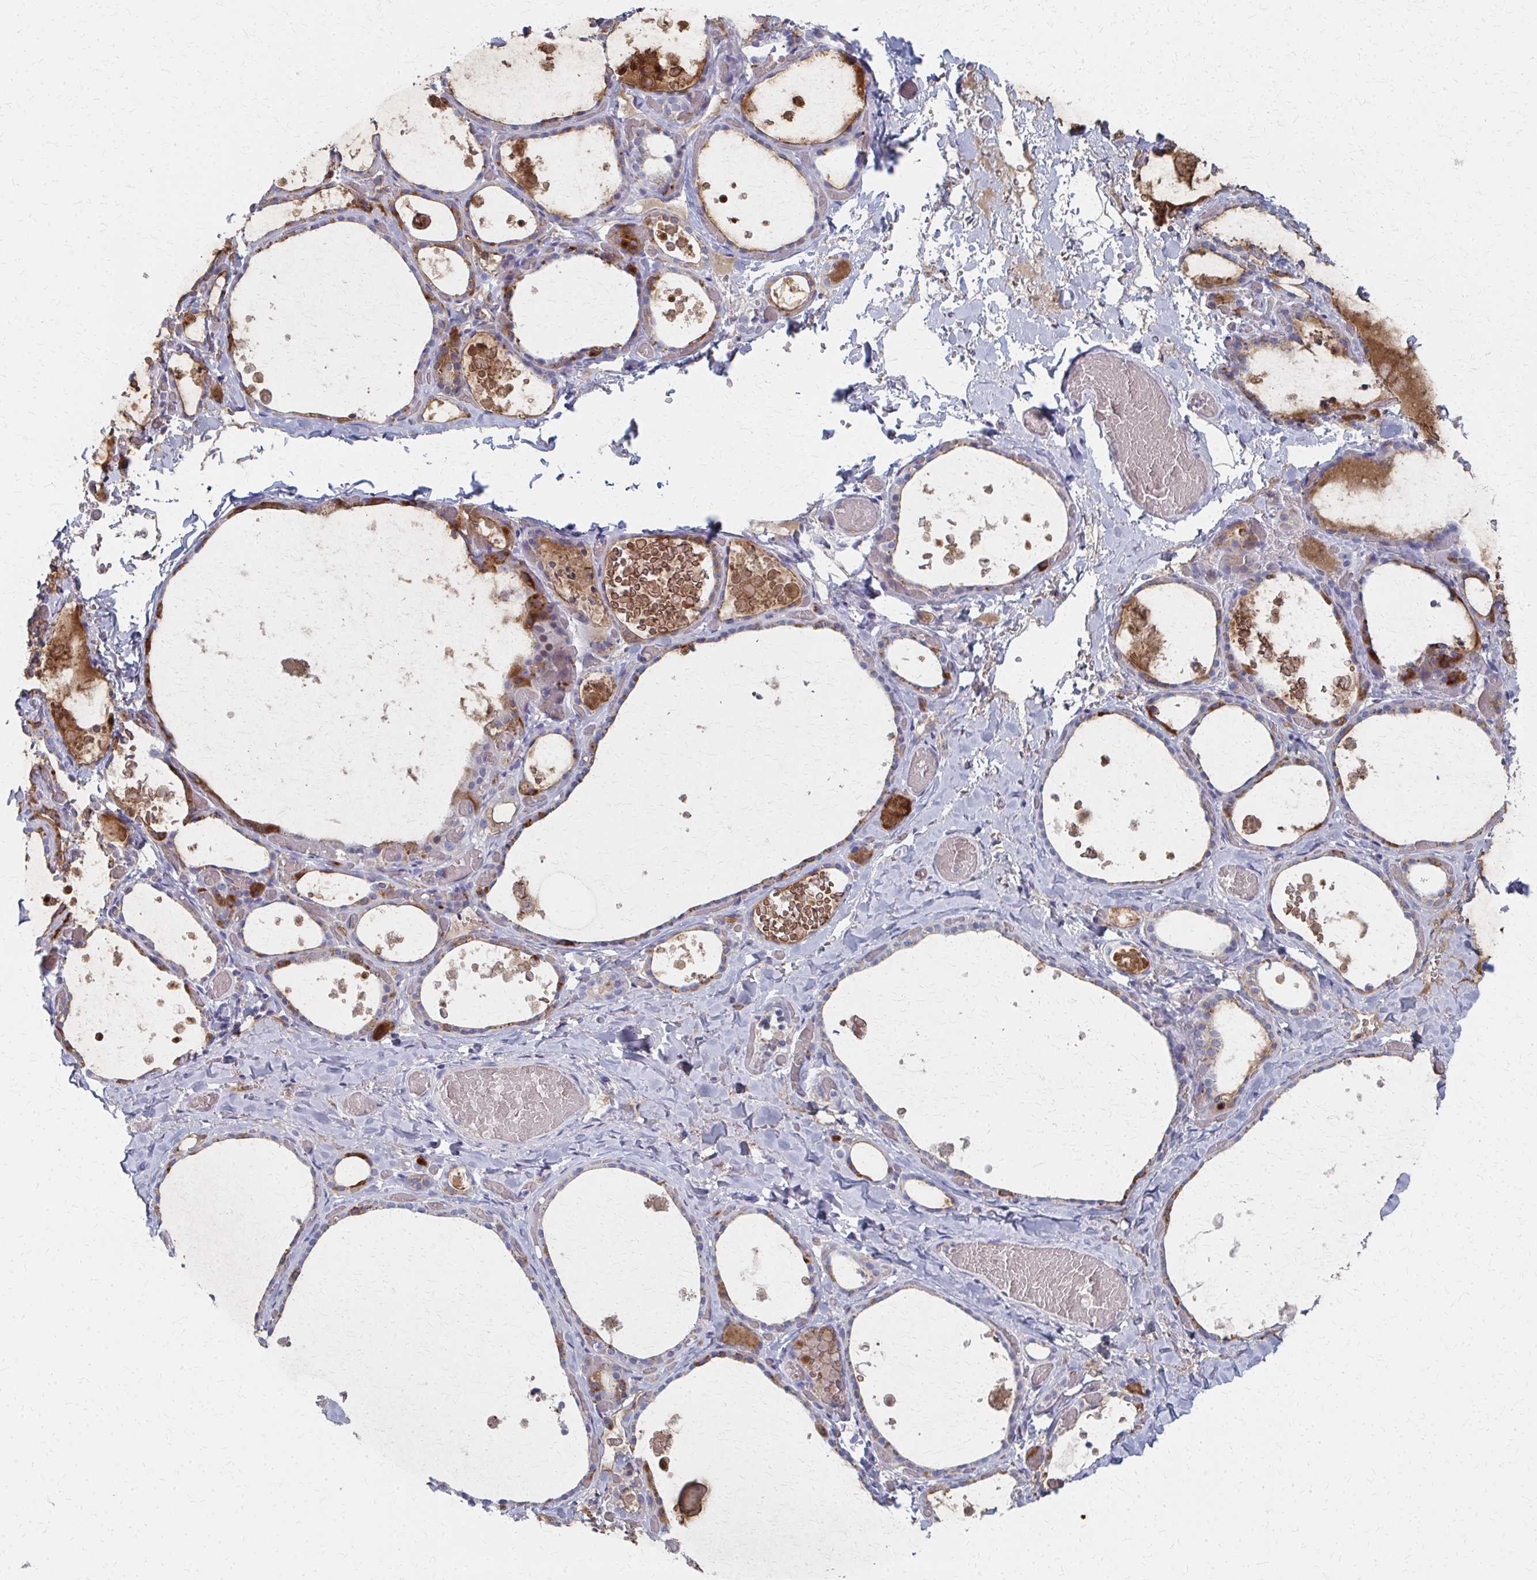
{"staining": {"intensity": "moderate", "quantity": "25%-75%", "location": "cytoplasmic/membranous"}, "tissue": "thyroid gland", "cell_type": "Glandular cells", "image_type": "normal", "snomed": [{"axis": "morphology", "description": "Normal tissue, NOS"}, {"axis": "topography", "description": "Thyroid gland"}], "caption": "A medium amount of moderate cytoplasmic/membranous positivity is appreciated in approximately 25%-75% of glandular cells in normal thyroid gland. The staining is performed using DAB brown chromogen to label protein expression. The nuclei are counter-stained blue using hematoxylin.", "gene": "MS4A2", "patient": {"sex": "female", "age": 56}}